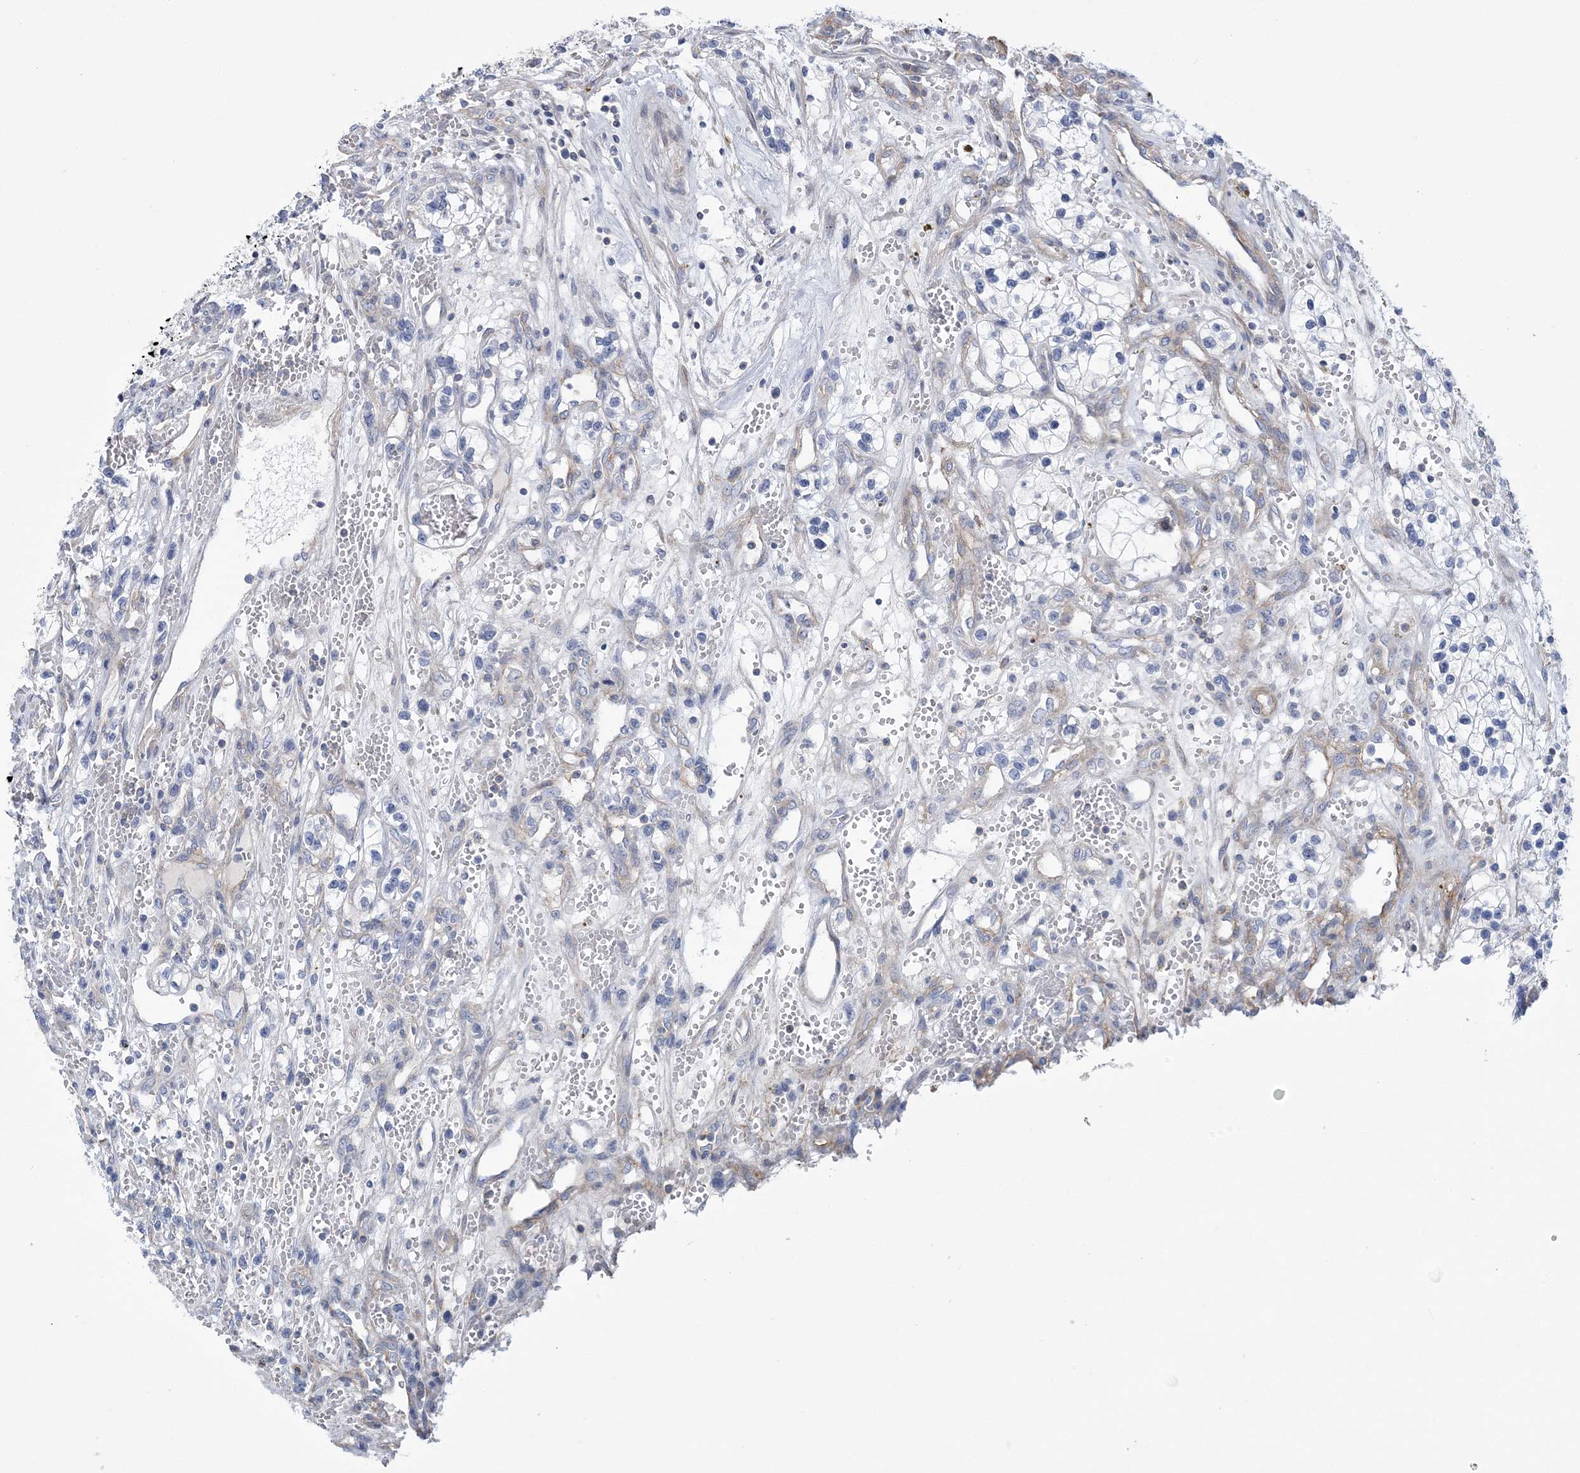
{"staining": {"intensity": "negative", "quantity": "none", "location": "none"}, "tissue": "renal cancer", "cell_type": "Tumor cells", "image_type": "cancer", "snomed": [{"axis": "morphology", "description": "Adenocarcinoma, NOS"}, {"axis": "topography", "description": "Kidney"}], "caption": "DAB (3,3'-diaminobenzidine) immunohistochemical staining of renal cancer (adenocarcinoma) exhibits no significant expression in tumor cells. (DAB (3,3'-diaminobenzidine) IHC with hematoxylin counter stain).", "gene": "ARSJ", "patient": {"sex": "female", "age": 57}}